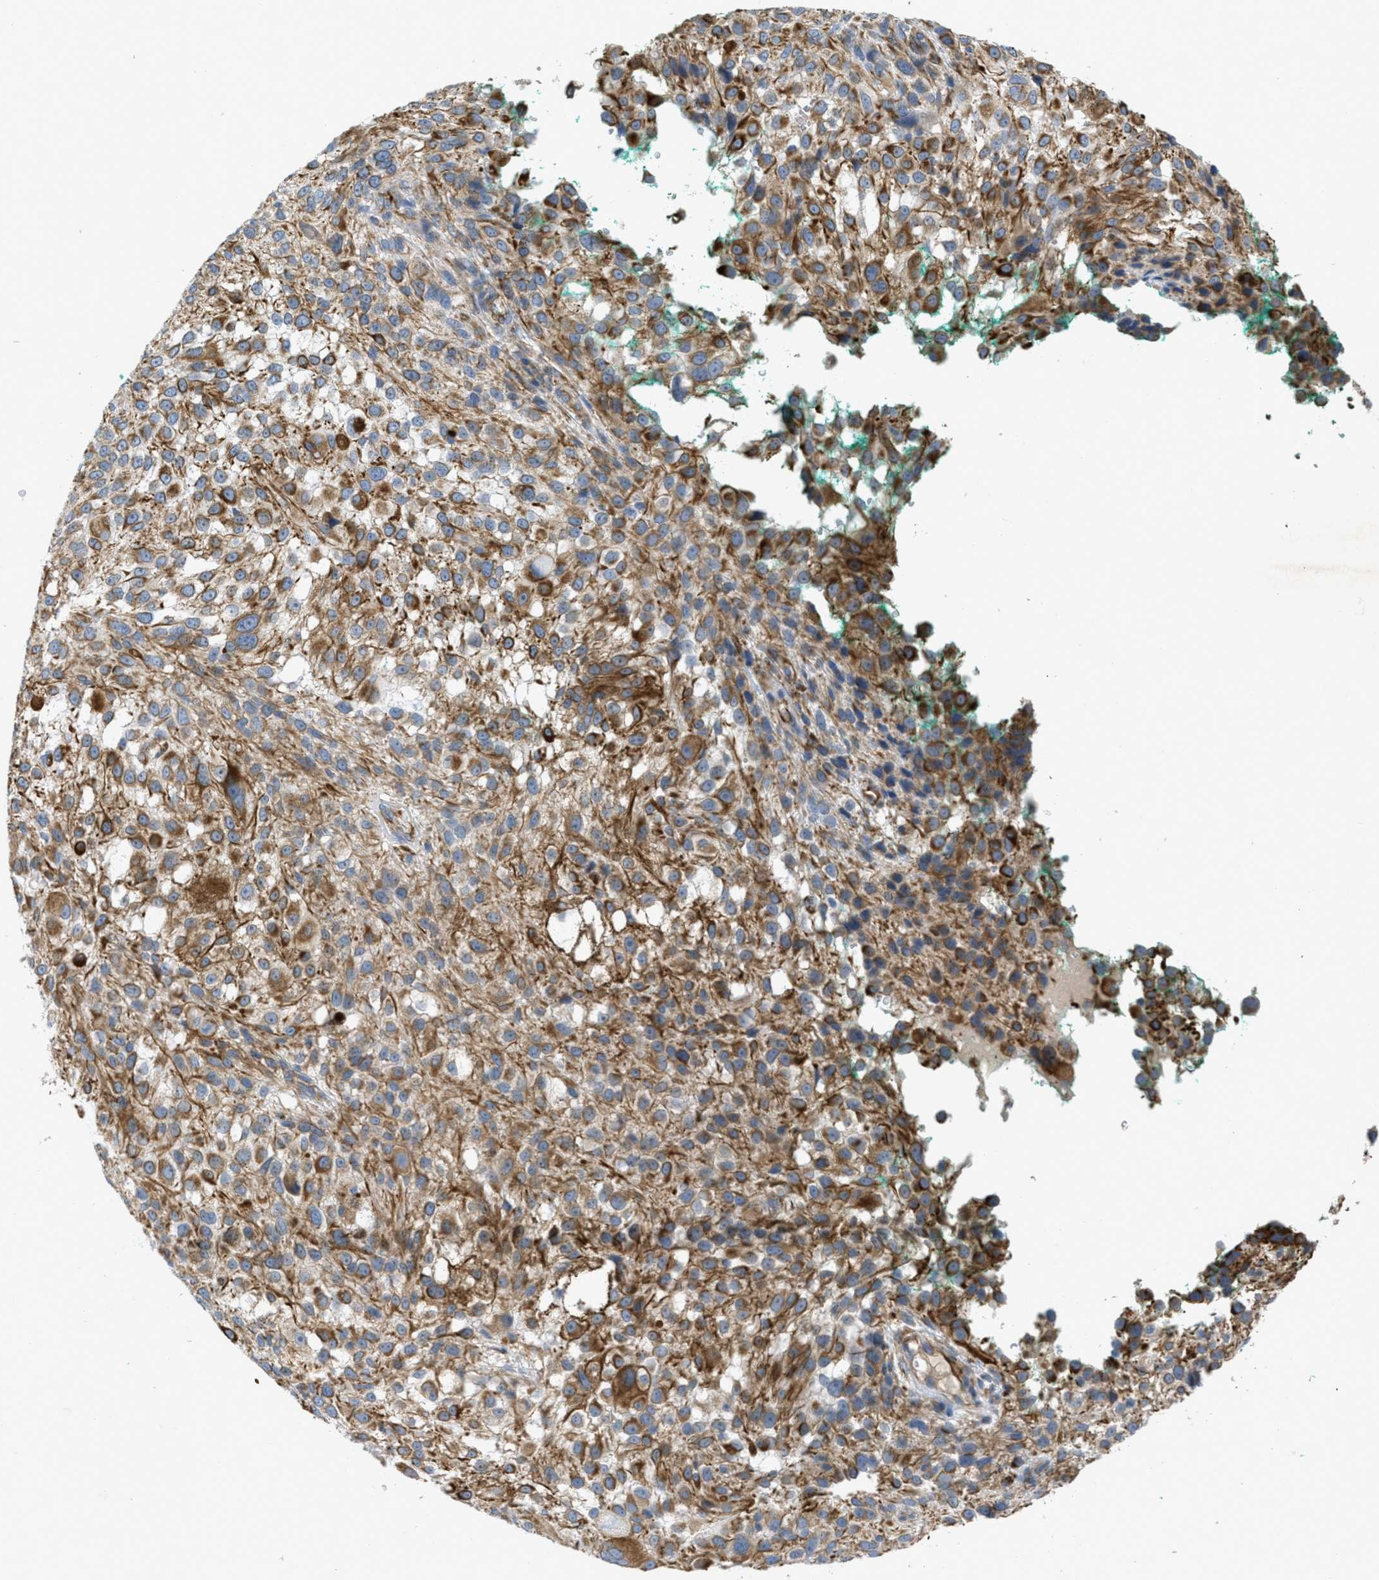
{"staining": {"intensity": "moderate", "quantity": ">75%", "location": "cytoplasmic/membranous"}, "tissue": "melanoma", "cell_type": "Tumor cells", "image_type": "cancer", "snomed": [{"axis": "morphology", "description": "Necrosis, NOS"}, {"axis": "morphology", "description": "Malignant melanoma, NOS"}, {"axis": "topography", "description": "Skin"}], "caption": "The image displays staining of malignant melanoma, revealing moderate cytoplasmic/membranous protein staining (brown color) within tumor cells.", "gene": "BTN3A1", "patient": {"sex": "female", "age": 87}}